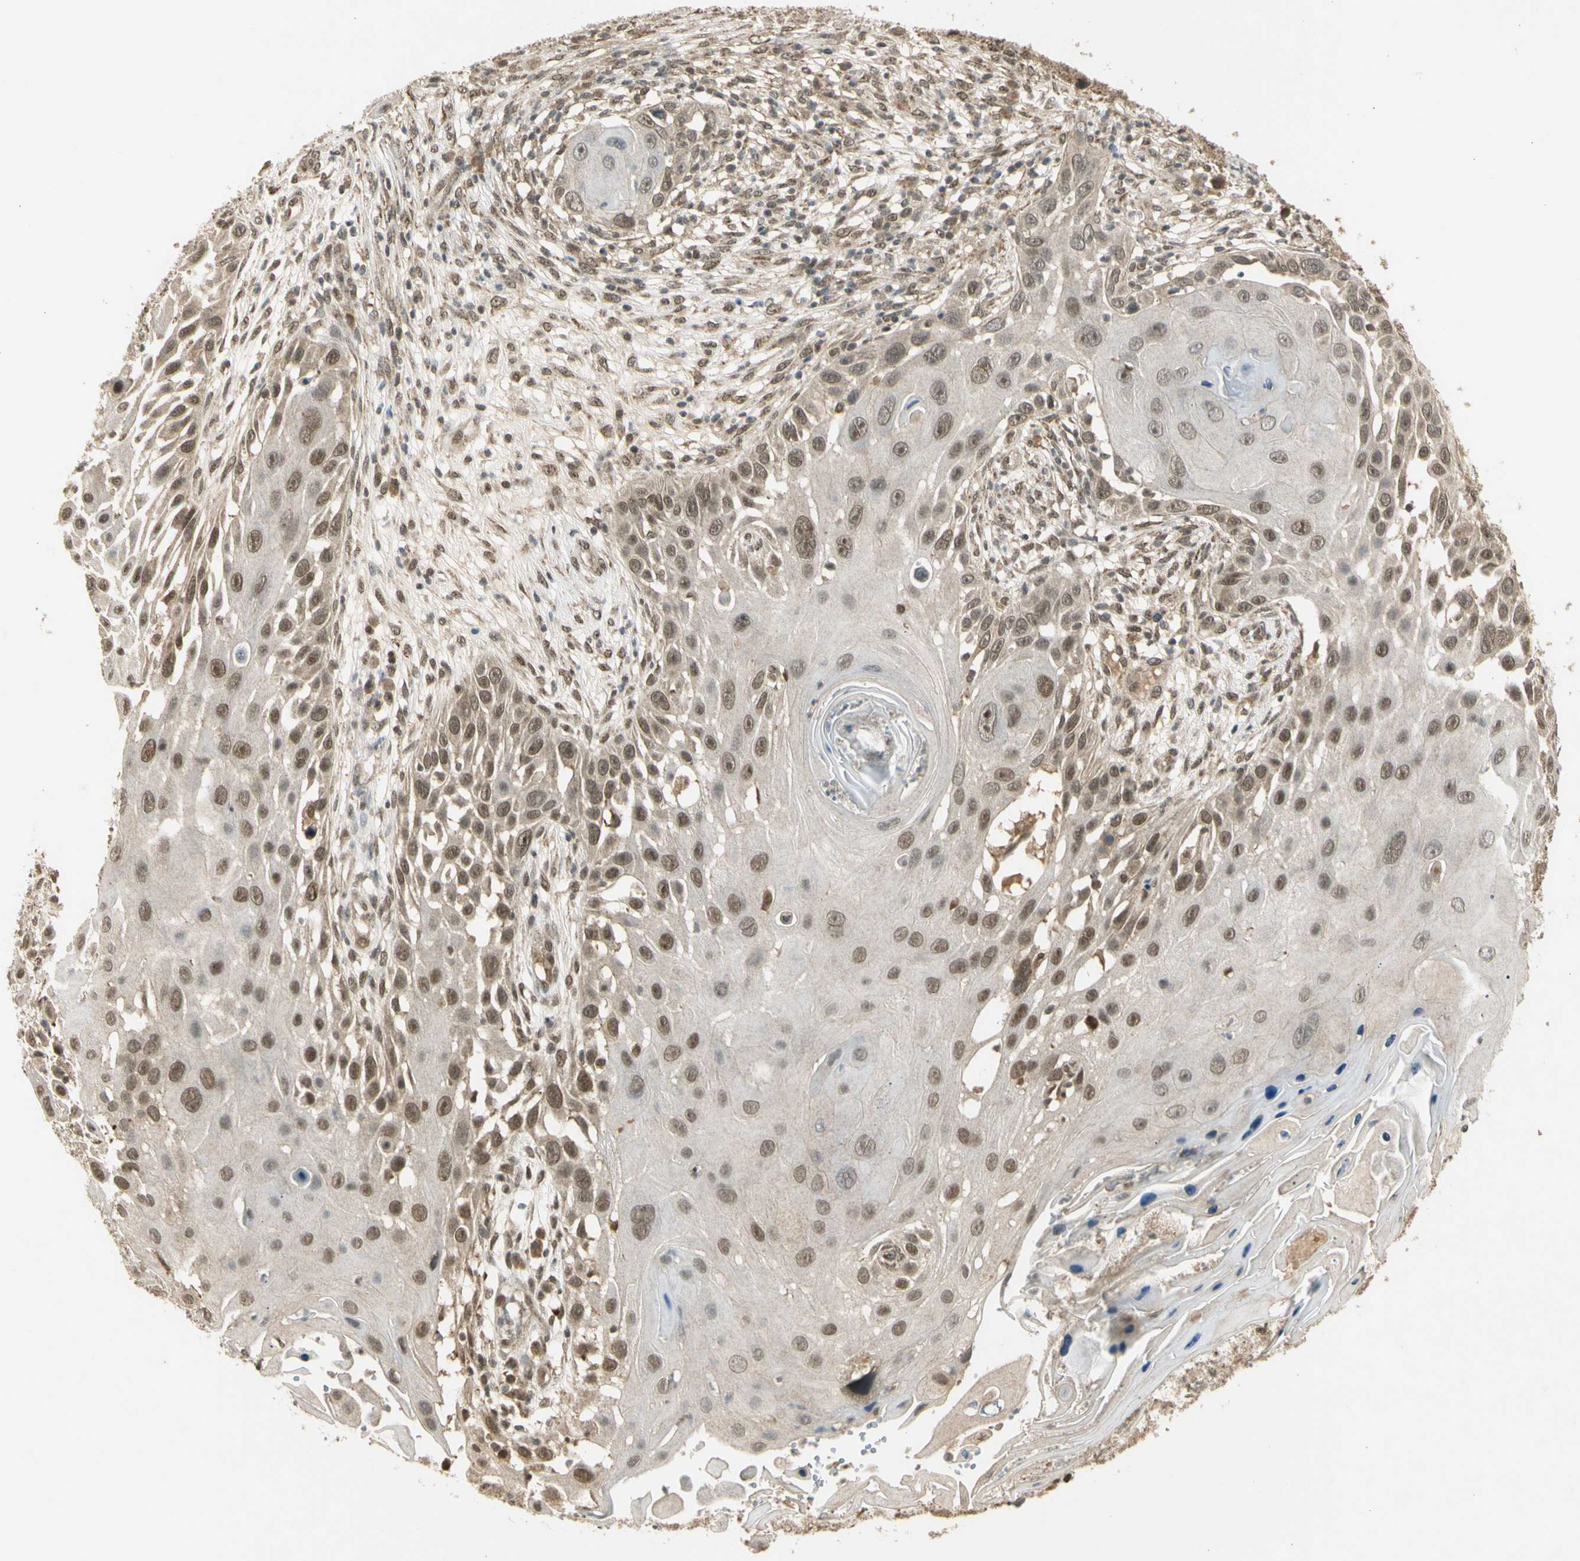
{"staining": {"intensity": "moderate", "quantity": ">75%", "location": "nuclear"}, "tissue": "skin cancer", "cell_type": "Tumor cells", "image_type": "cancer", "snomed": [{"axis": "morphology", "description": "Squamous cell carcinoma, NOS"}, {"axis": "topography", "description": "Skin"}], "caption": "Immunohistochemical staining of human skin cancer demonstrates moderate nuclear protein staining in about >75% of tumor cells.", "gene": "ZNF135", "patient": {"sex": "female", "age": 44}}